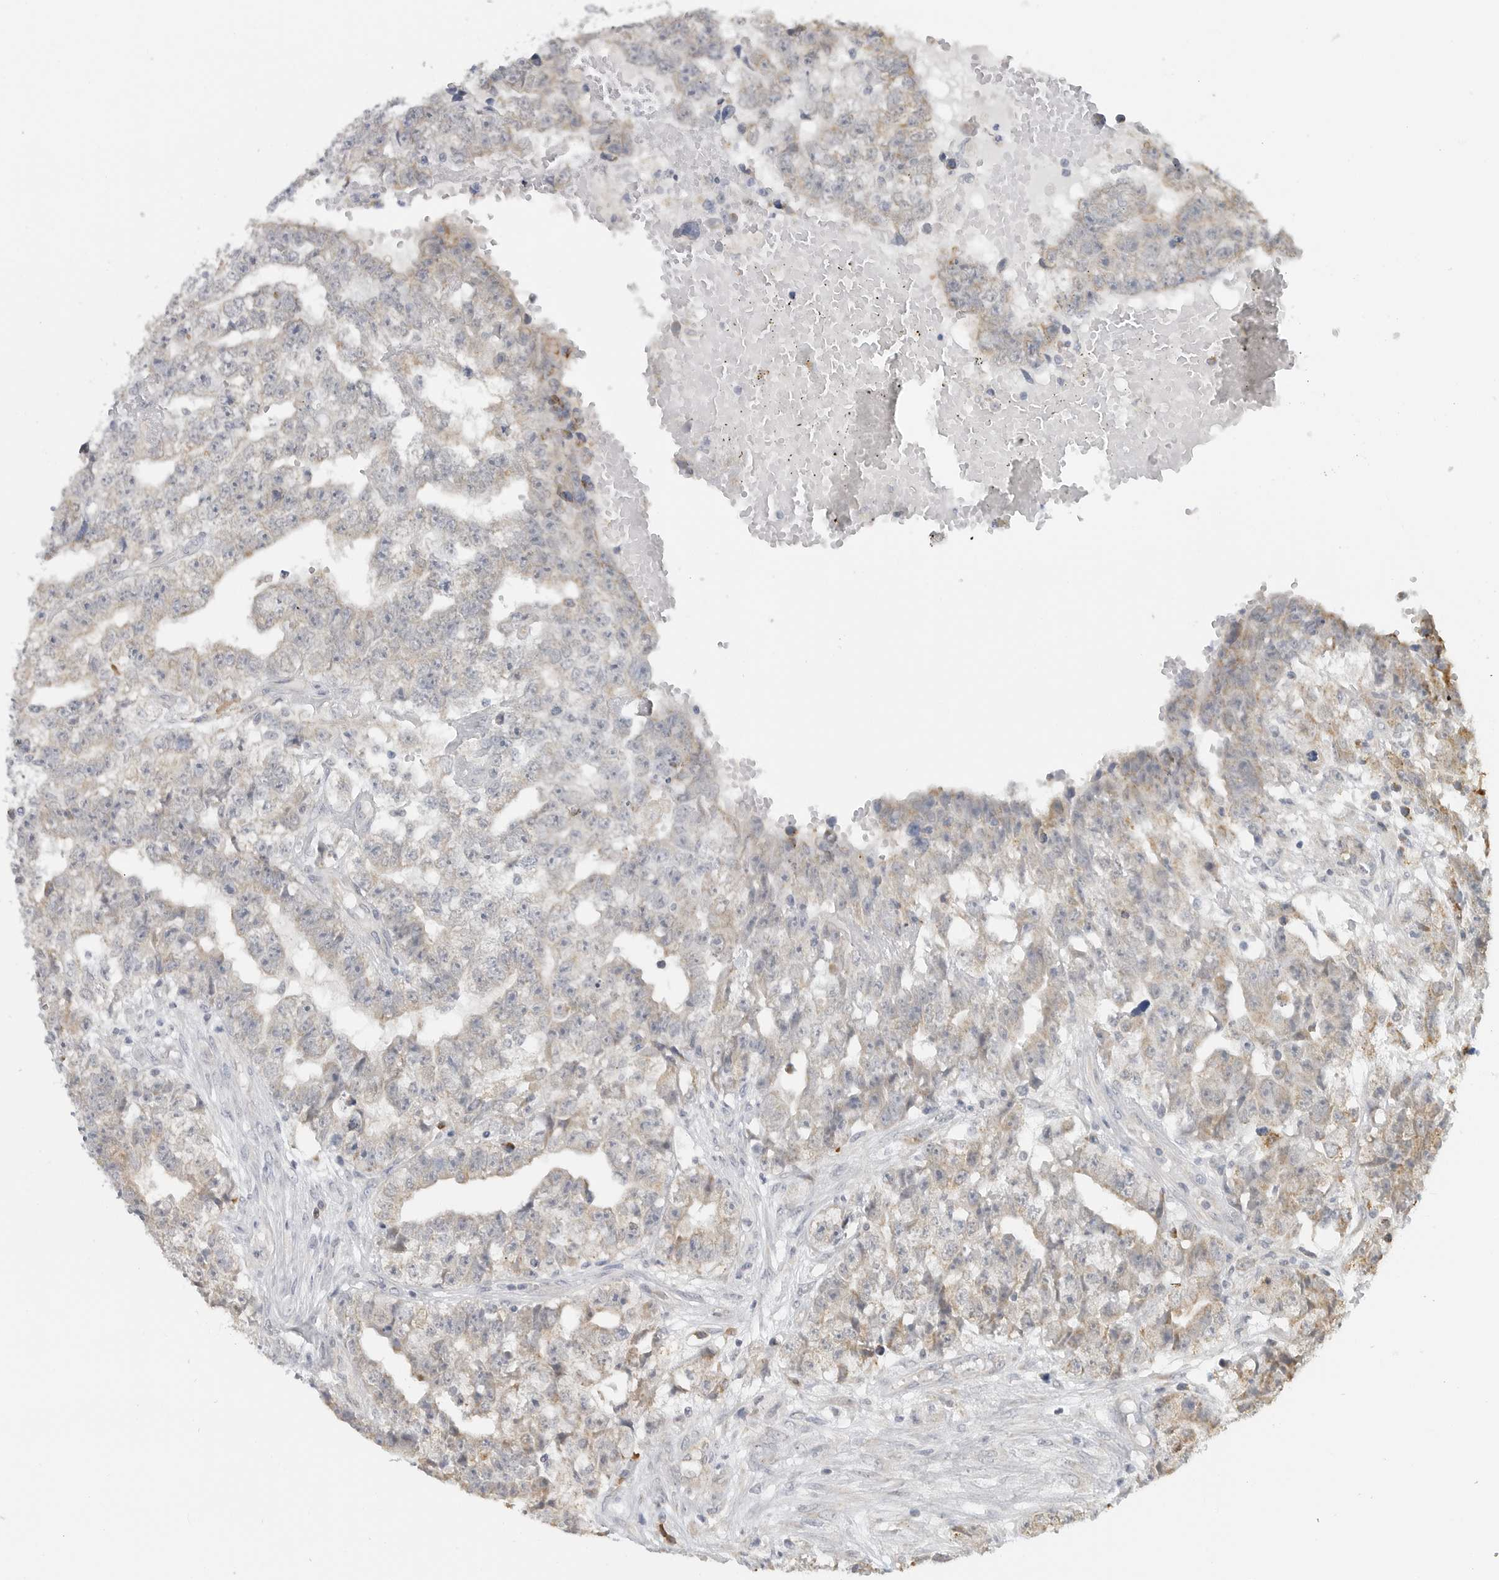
{"staining": {"intensity": "weak", "quantity": "25%-75%", "location": "cytoplasmic/membranous"}, "tissue": "testis cancer", "cell_type": "Tumor cells", "image_type": "cancer", "snomed": [{"axis": "morphology", "description": "Carcinoma, Embryonal, NOS"}, {"axis": "topography", "description": "Testis"}], "caption": "This micrograph displays testis cancer stained with IHC to label a protein in brown. The cytoplasmic/membranous of tumor cells show weak positivity for the protein. Nuclei are counter-stained blue.", "gene": "IL12RB2", "patient": {"sex": "male", "age": 25}}